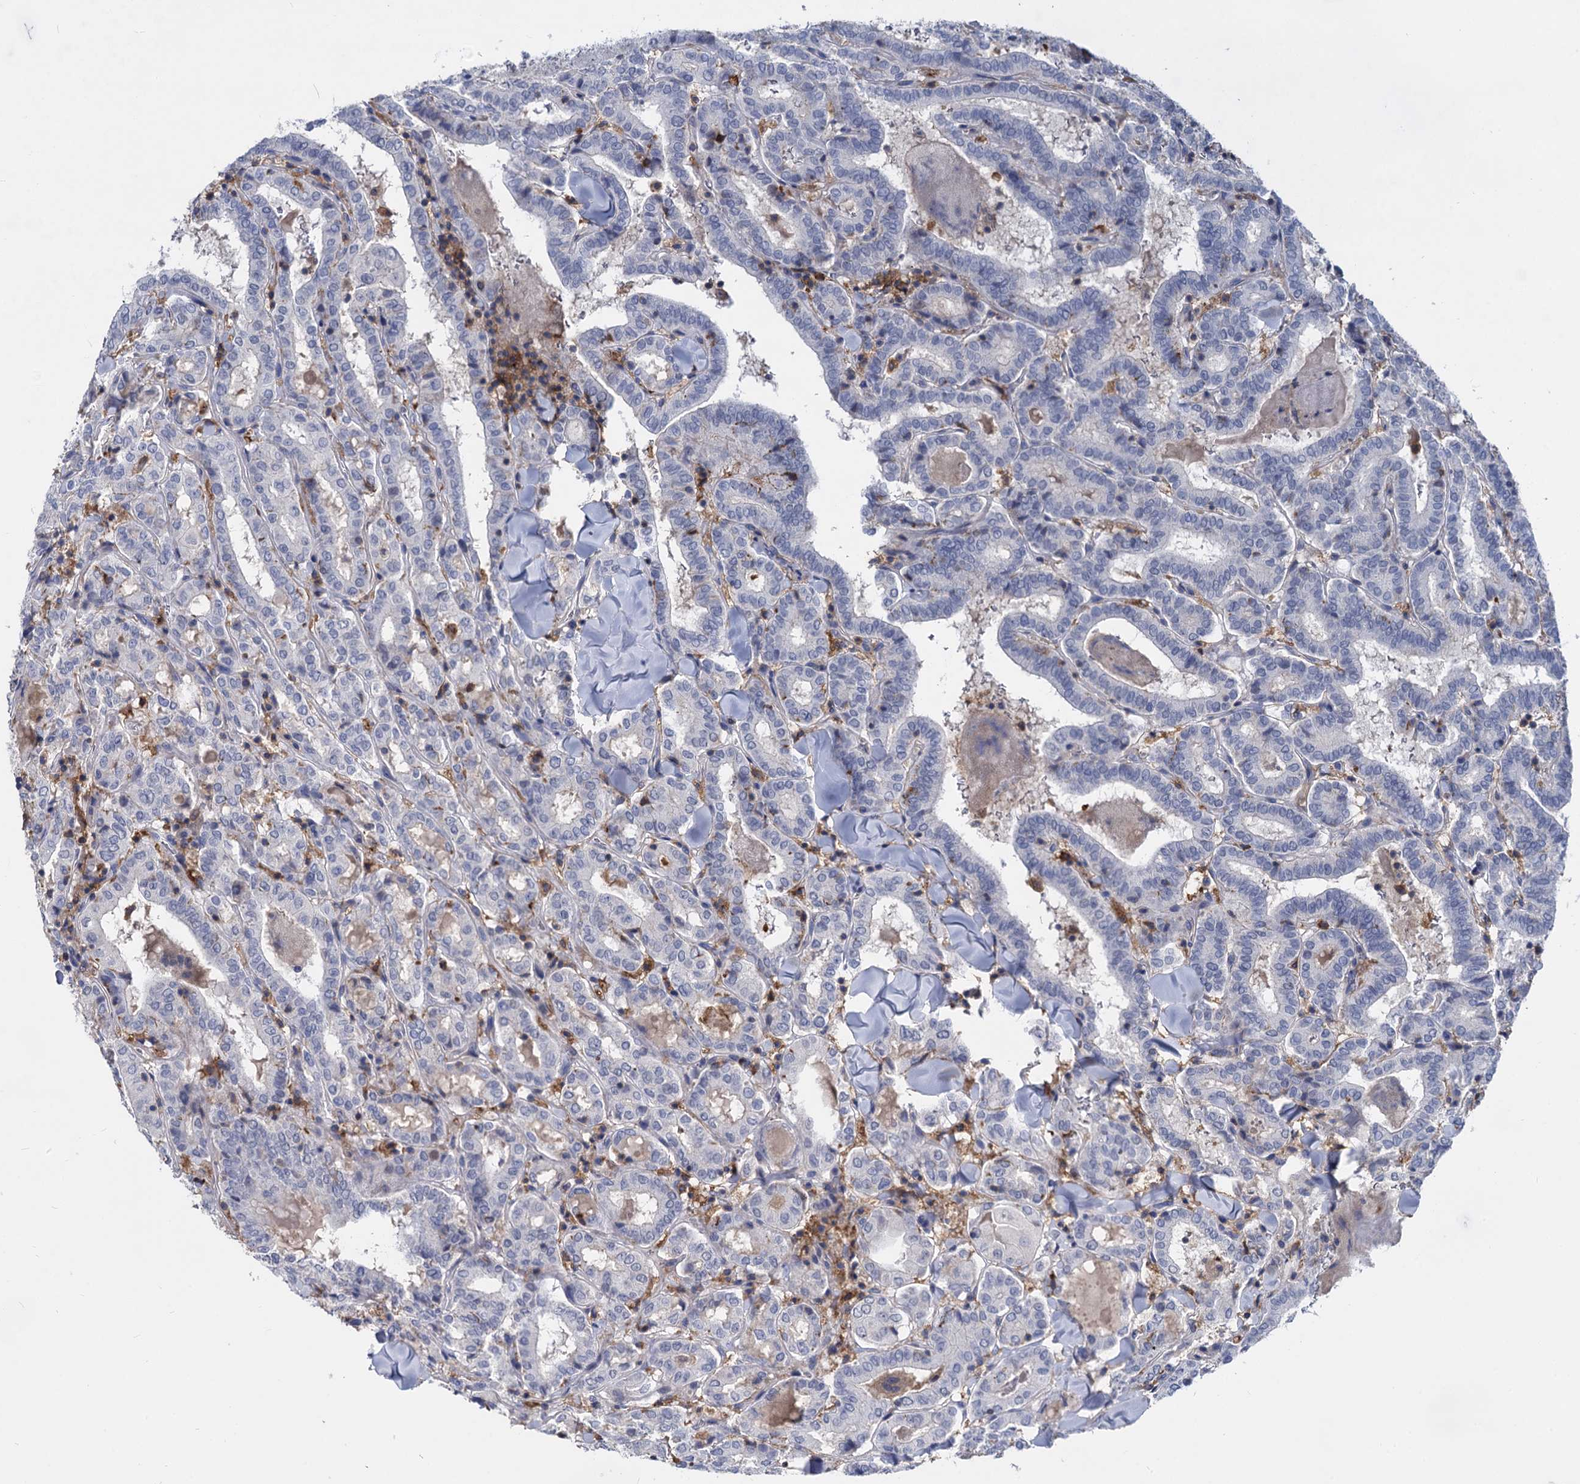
{"staining": {"intensity": "negative", "quantity": "none", "location": "none"}, "tissue": "thyroid cancer", "cell_type": "Tumor cells", "image_type": "cancer", "snomed": [{"axis": "morphology", "description": "Papillary adenocarcinoma, NOS"}, {"axis": "topography", "description": "Thyroid gland"}], "caption": "Immunohistochemistry (IHC) photomicrograph of human thyroid cancer (papillary adenocarcinoma) stained for a protein (brown), which demonstrates no staining in tumor cells. The staining was performed using DAB to visualize the protein expression in brown, while the nuclei were stained in blue with hematoxylin (Magnification: 20x).", "gene": "RHOG", "patient": {"sex": "female", "age": 72}}